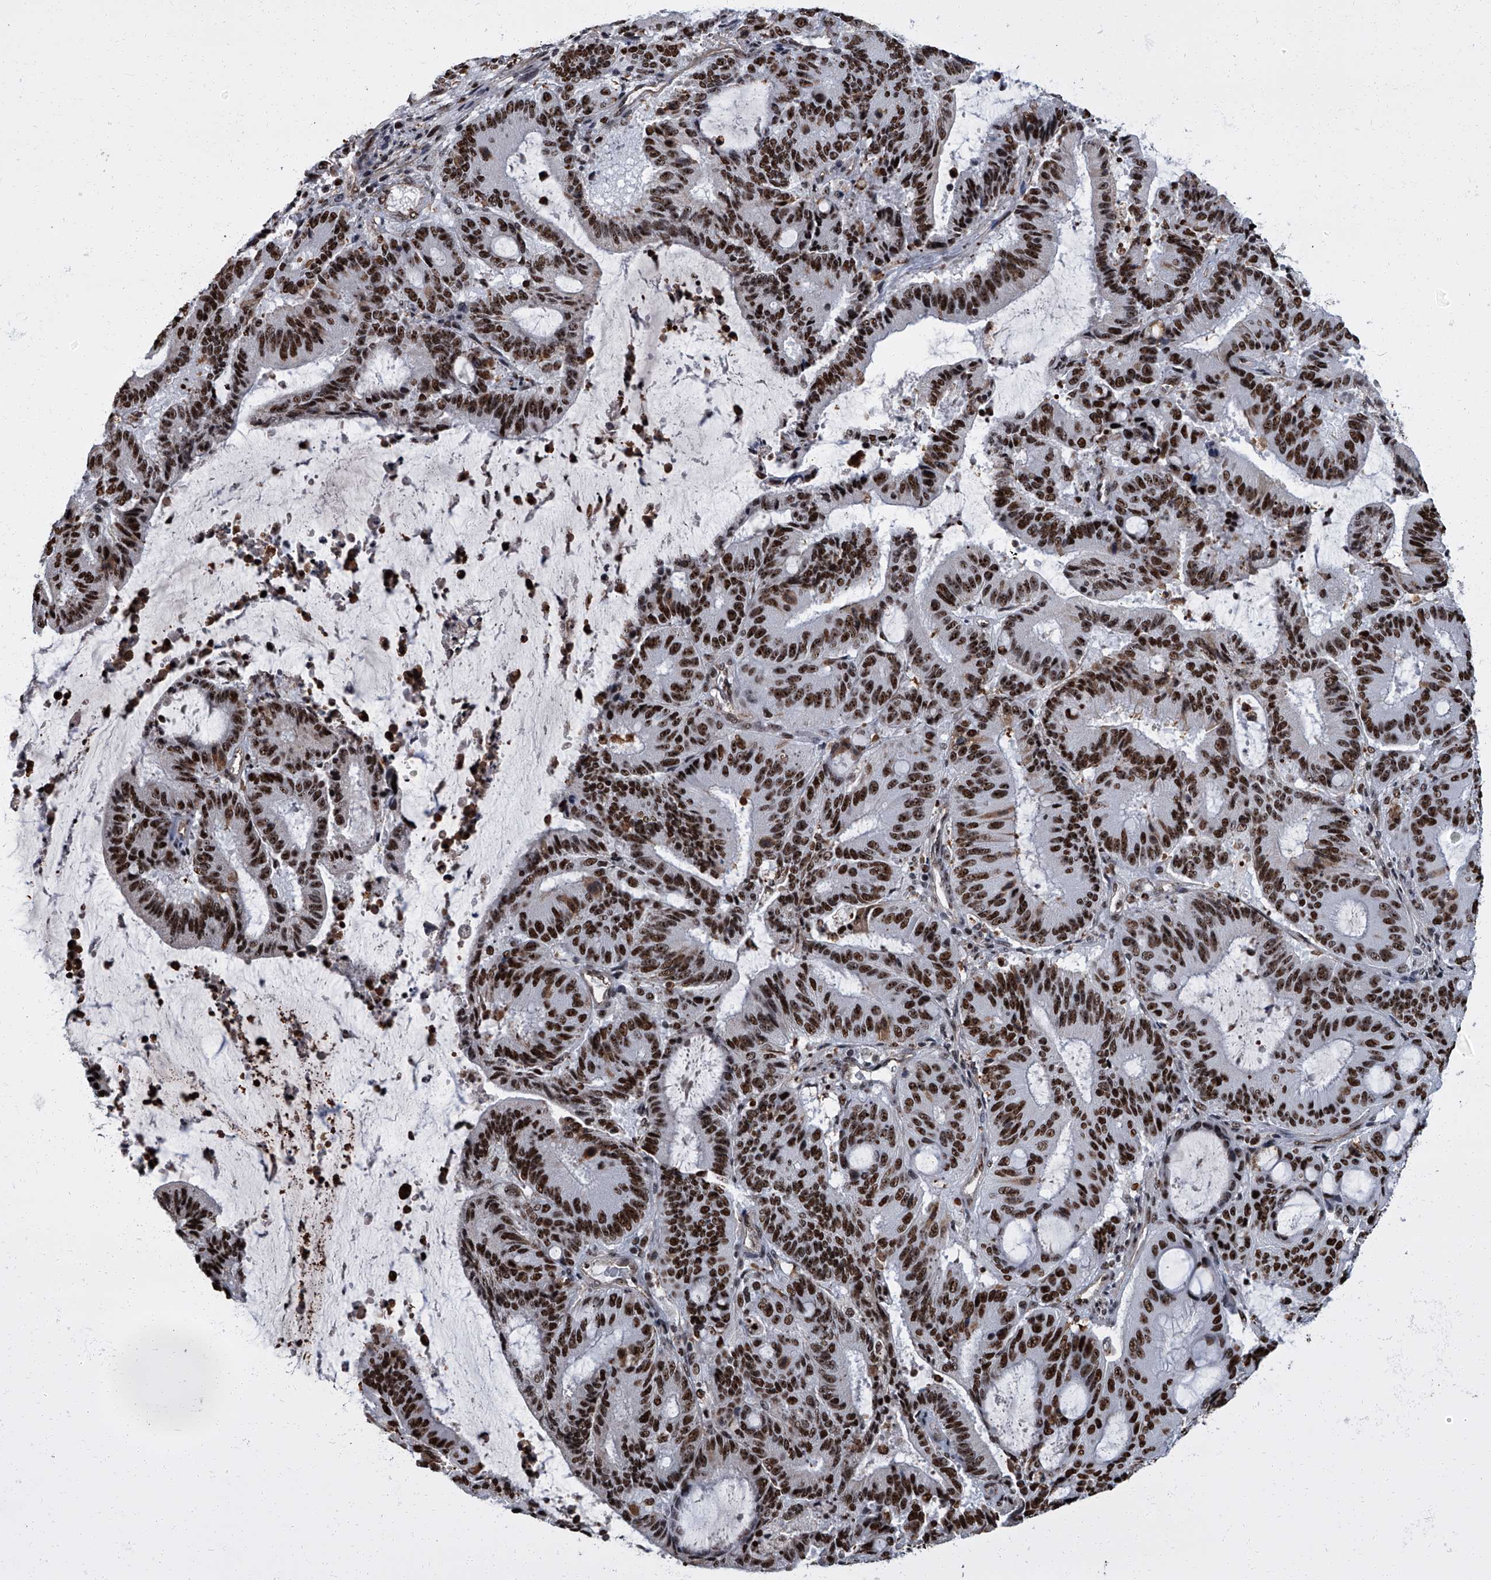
{"staining": {"intensity": "strong", "quantity": ">75%", "location": "nuclear"}, "tissue": "liver cancer", "cell_type": "Tumor cells", "image_type": "cancer", "snomed": [{"axis": "morphology", "description": "Normal tissue, NOS"}, {"axis": "morphology", "description": "Cholangiocarcinoma"}, {"axis": "topography", "description": "Liver"}, {"axis": "topography", "description": "Peripheral nerve tissue"}], "caption": "Protein staining of liver cholangiocarcinoma tissue exhibits strong nuclear positivity in about >75% of tumor cells.", "gene": "ZNF518B", "patient": {"sex": "female", "age": 73}}